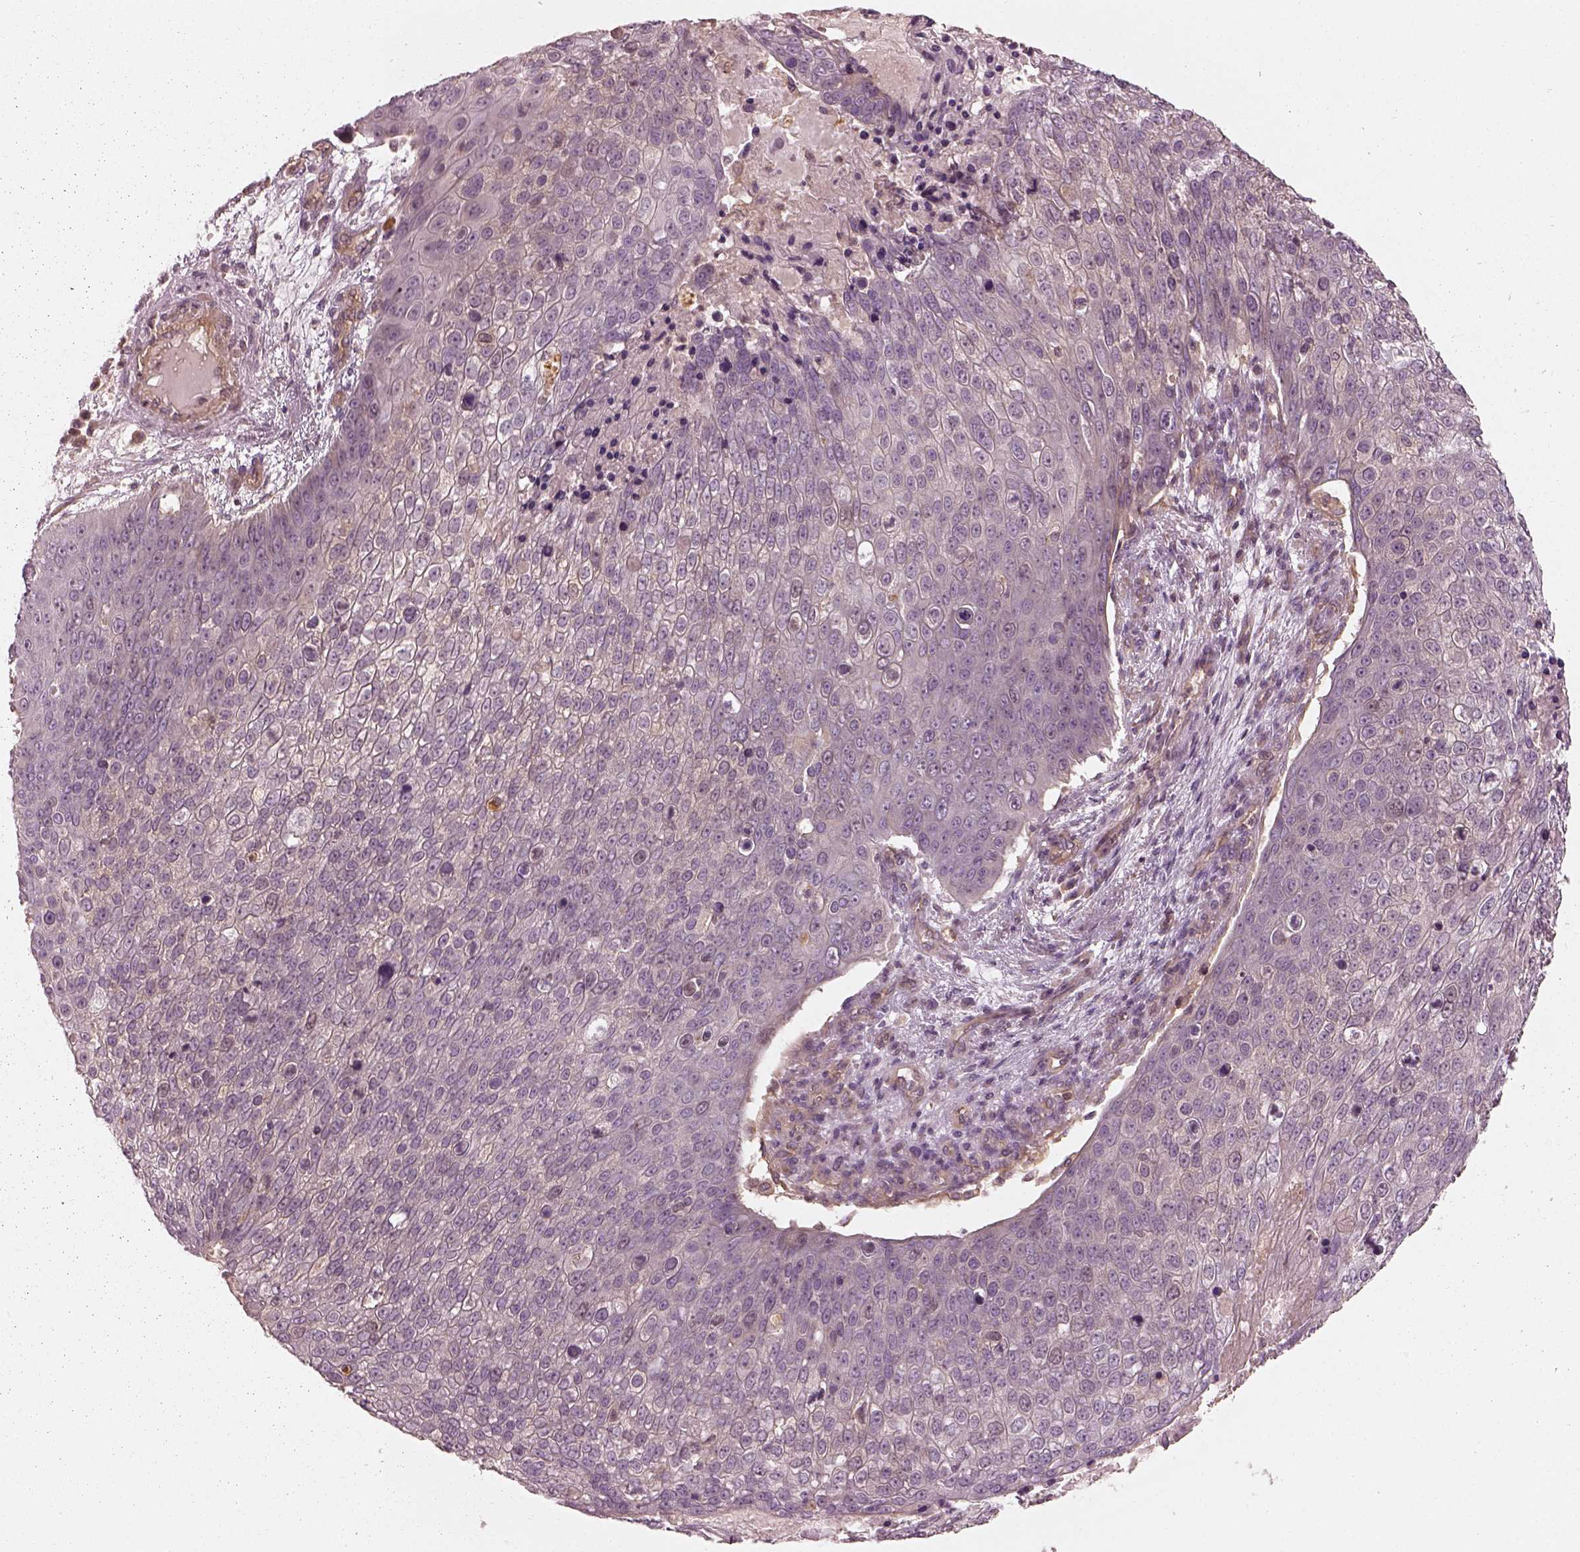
{"staining": {"intensity": "negative", "quantity": "none", "location": "none"}, "tissue": "skin cancer", "cell_type": "Tumor cells", "image_type": "cancer", "snomed": [{"axis": "morphology", "description": "Squamous cell carcinoma, NOS"}, {"axis": "topography", "description": "Skin"}], "caption": "Micrograph shows no protein expression in tumor cells of skin cancer (squamous cell carcinoma) tissue. (Immunohistochemistry, brightfield microscopy, high magnification).", "gene": "FAM107B", "patient": {"sex": "male", "age": 71}}